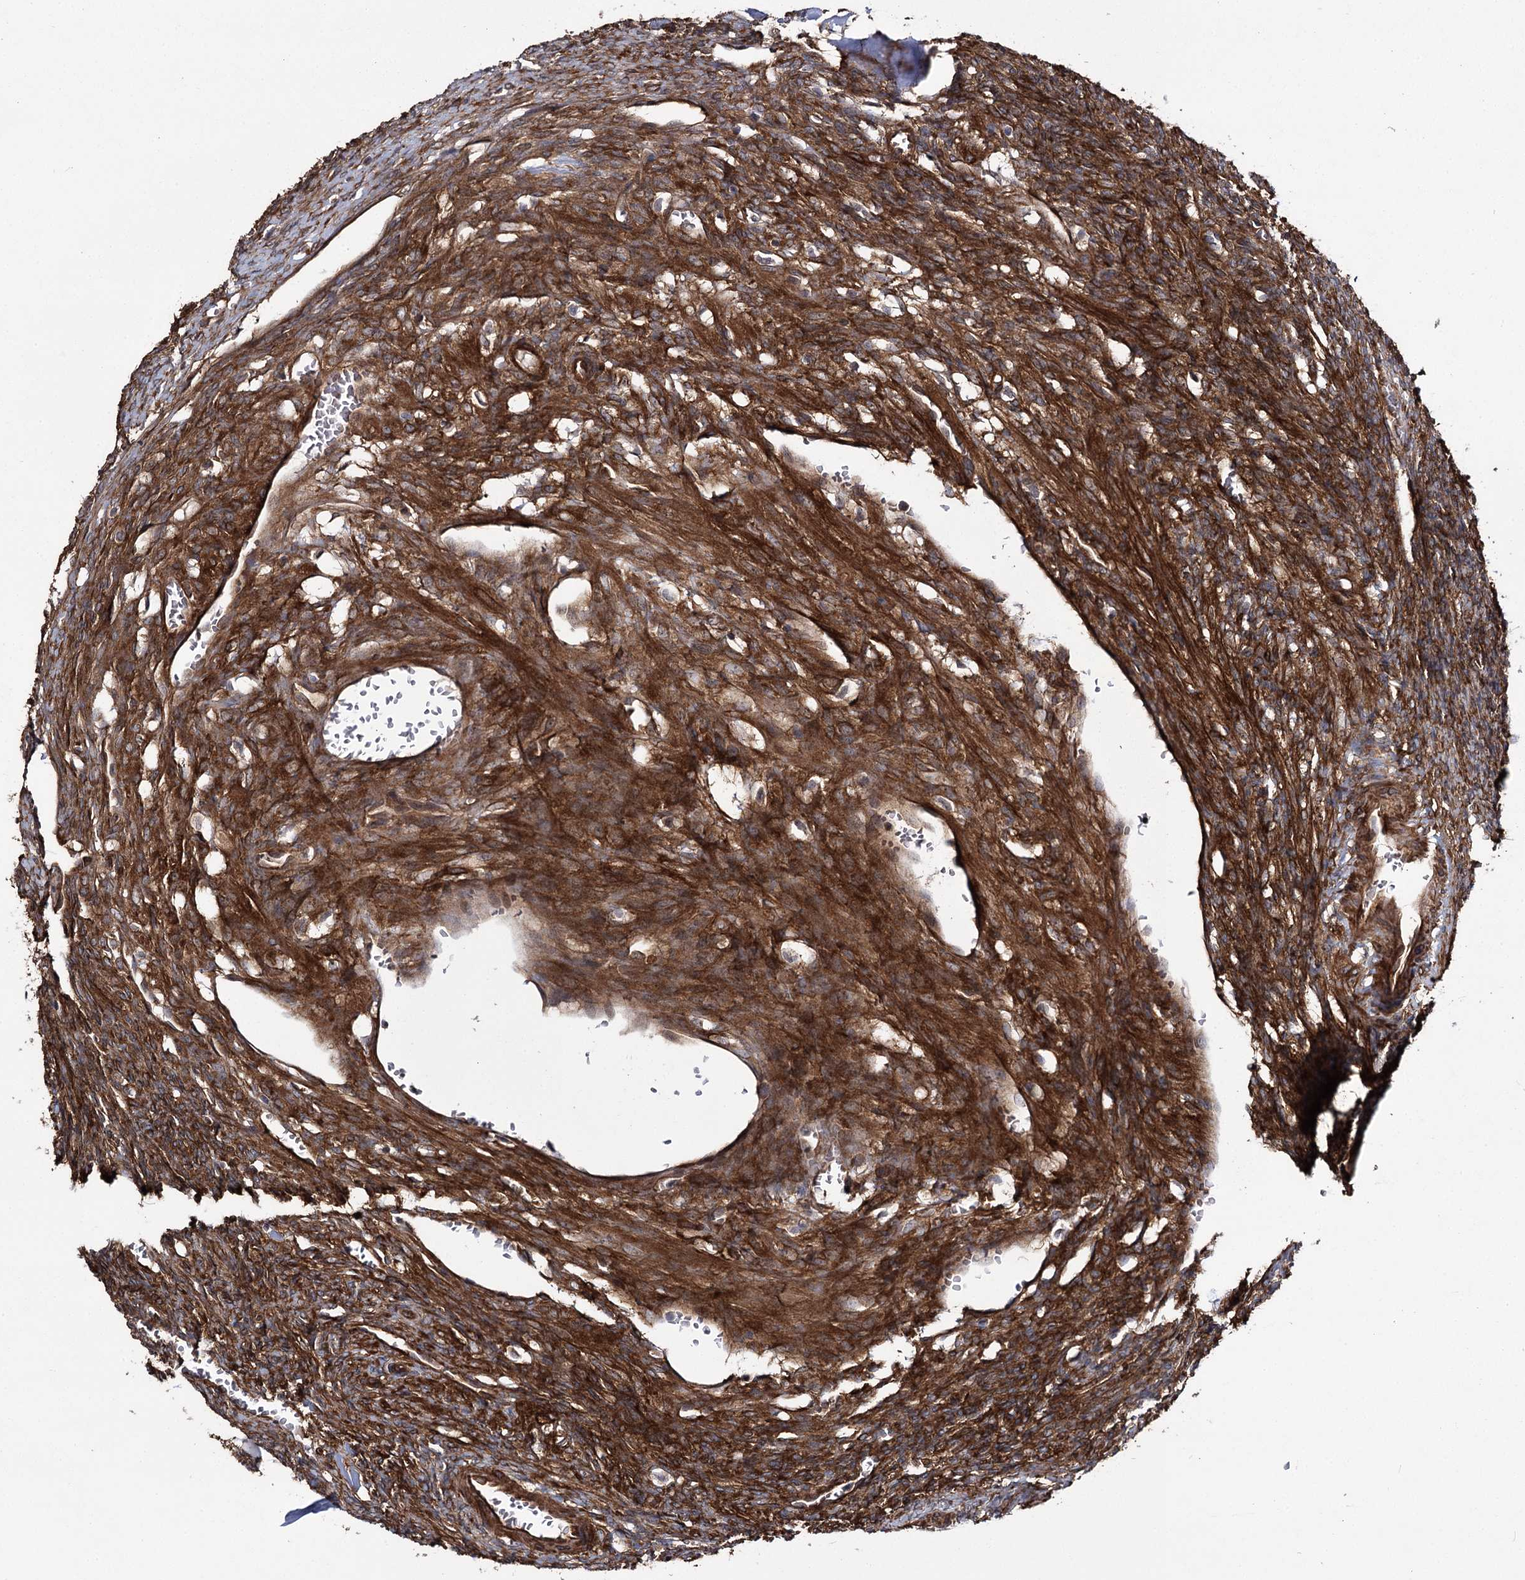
{"staining": {"intensity": "strong", "quantity": ">75%", "location": "cytoplasmic/membranous"}, "tissue": "ovary", "cell_type": "Ovarian stroma cells", "image_type": "normal", "snomed": [{"axis": "morphology", "description": "Normal tissue, NOS"}, {"axis": "topography", "description": "Ovary"}], "caption": "Immunohistochemical staining of unremarkable ovary demonstrates >75% levels of strong cytoplasmic/membranous protein staining in approximately >75% of ovarian stroma cells.", "gene": "MYO1C", "patient": {"sex": "female", "age": 27}}